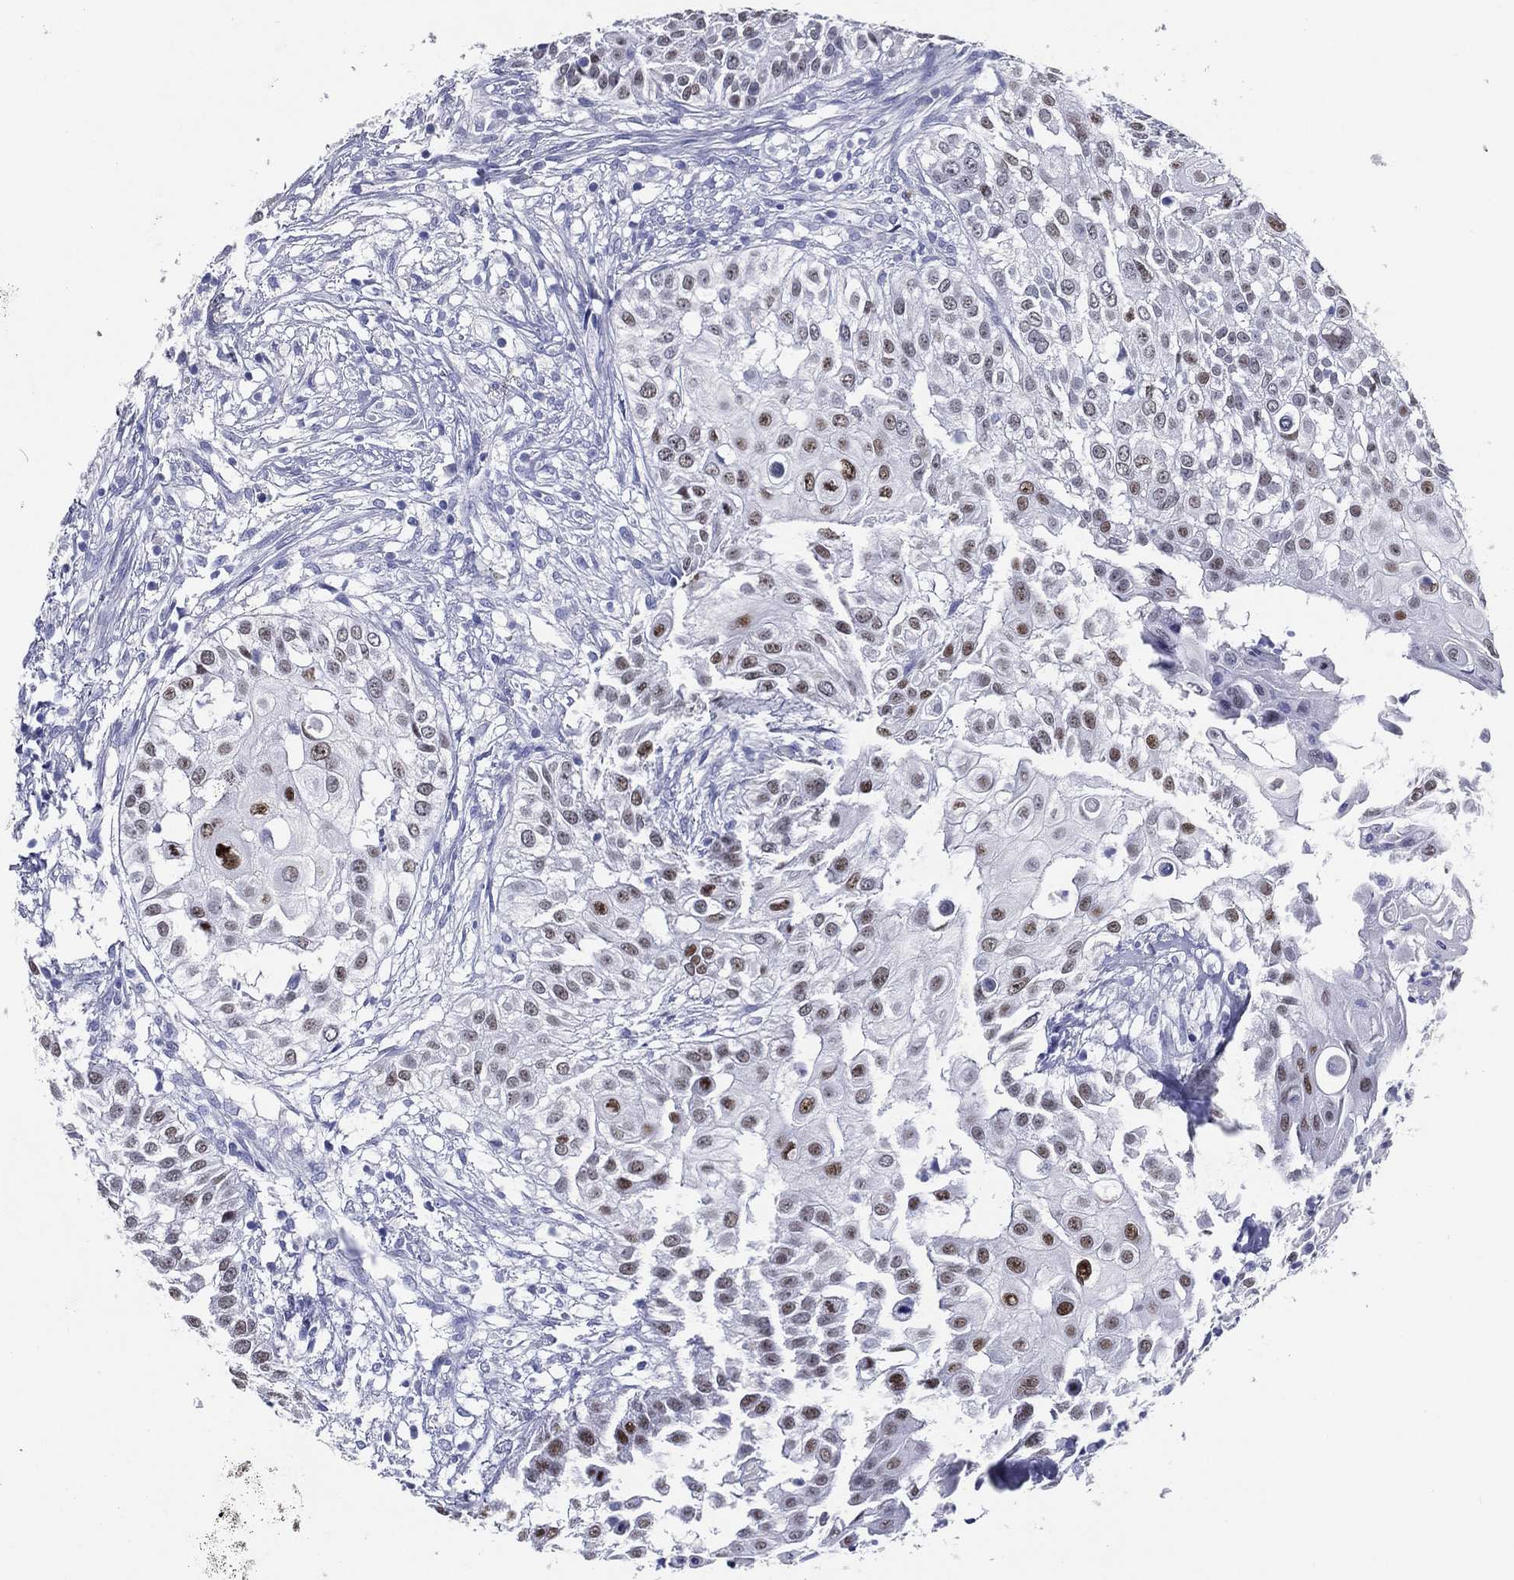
{"staining": {"intensity": "moderate", "quantity": "<25%", "location": "nuclear"}, "tissue": "urothelial cancer", "cell_type": "Tumor cells", "image_type": "cancer", "snomed": [{"axis": "morphology", "description": "Urothelial carcinoma, High grade"}, {"axis": "topography", "description": "Urinary bladder"}], "caption": "This is a histology image of immunohistochemistry (IHC) staining of urothelial cancer, which shows moderate positivity in the nuclear of tumor cells.", "gene": "TFAP2A", "patient": {"sex": "female", "age": 79}}